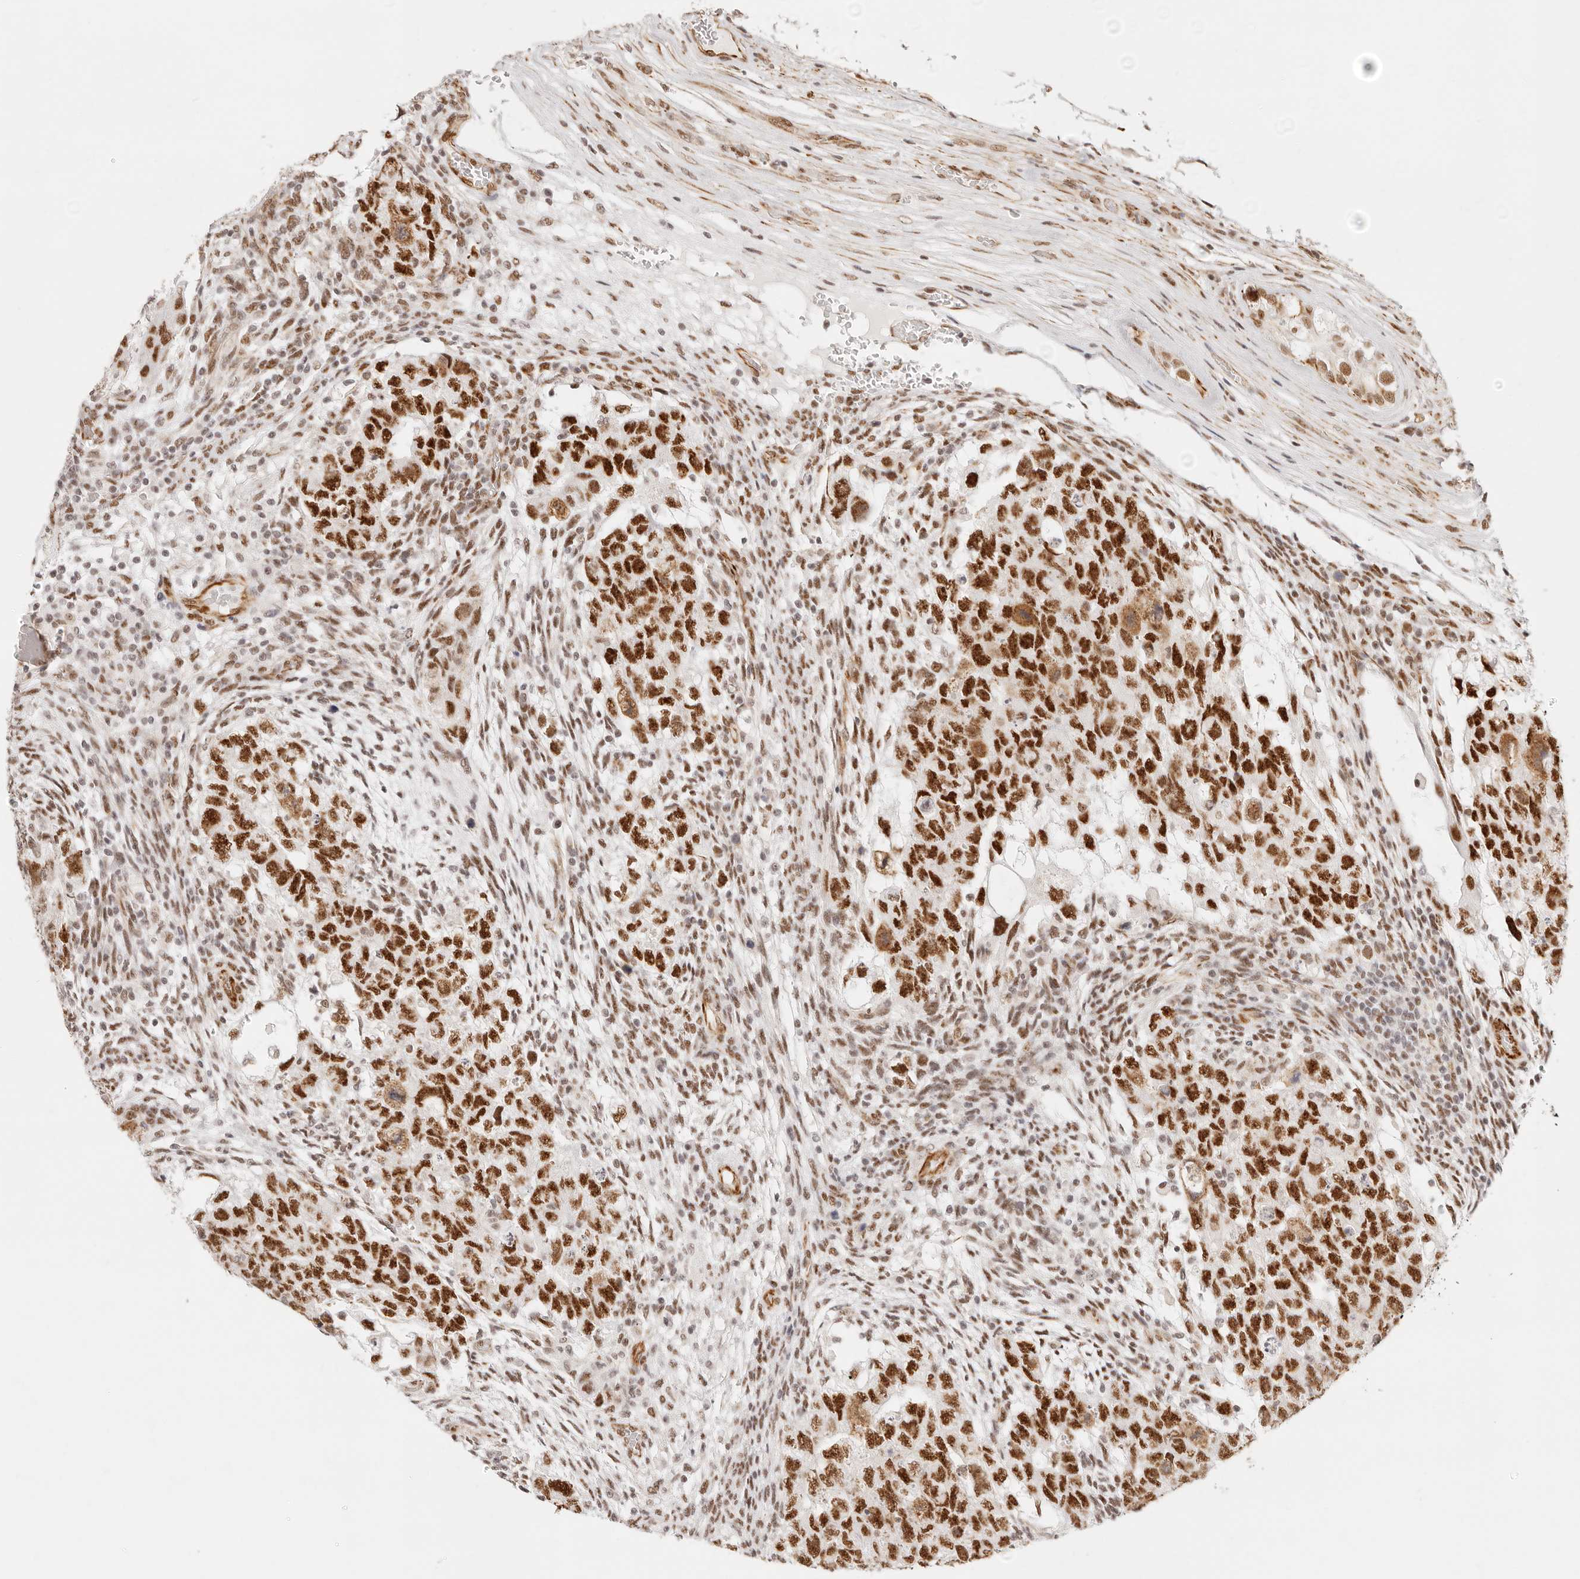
{"staining": {"intensity": "strong", "quantity": ">75%", "location": "nuclear"}, "tissue": "testis cancer", "cell_type": "Tumor cells", "image_type": "cancer", "snomed": [{"axis": "morphology", "description": "Normal tissue, NOS"}, {"axis": "morphology", "description": "Carcinoma, Embryonal, NOS"}, {"axis": "topography", "description": "Testis"}], "caption": "Strong nuclear protein staining is appreciated in approximately >75% of tumor cells in embryonal carcinoma (testis). (IHC, brightfield microscopy, high magnification).", "gene": "ZC3H11A", "patient": {"sex": "male", "age": 36}}